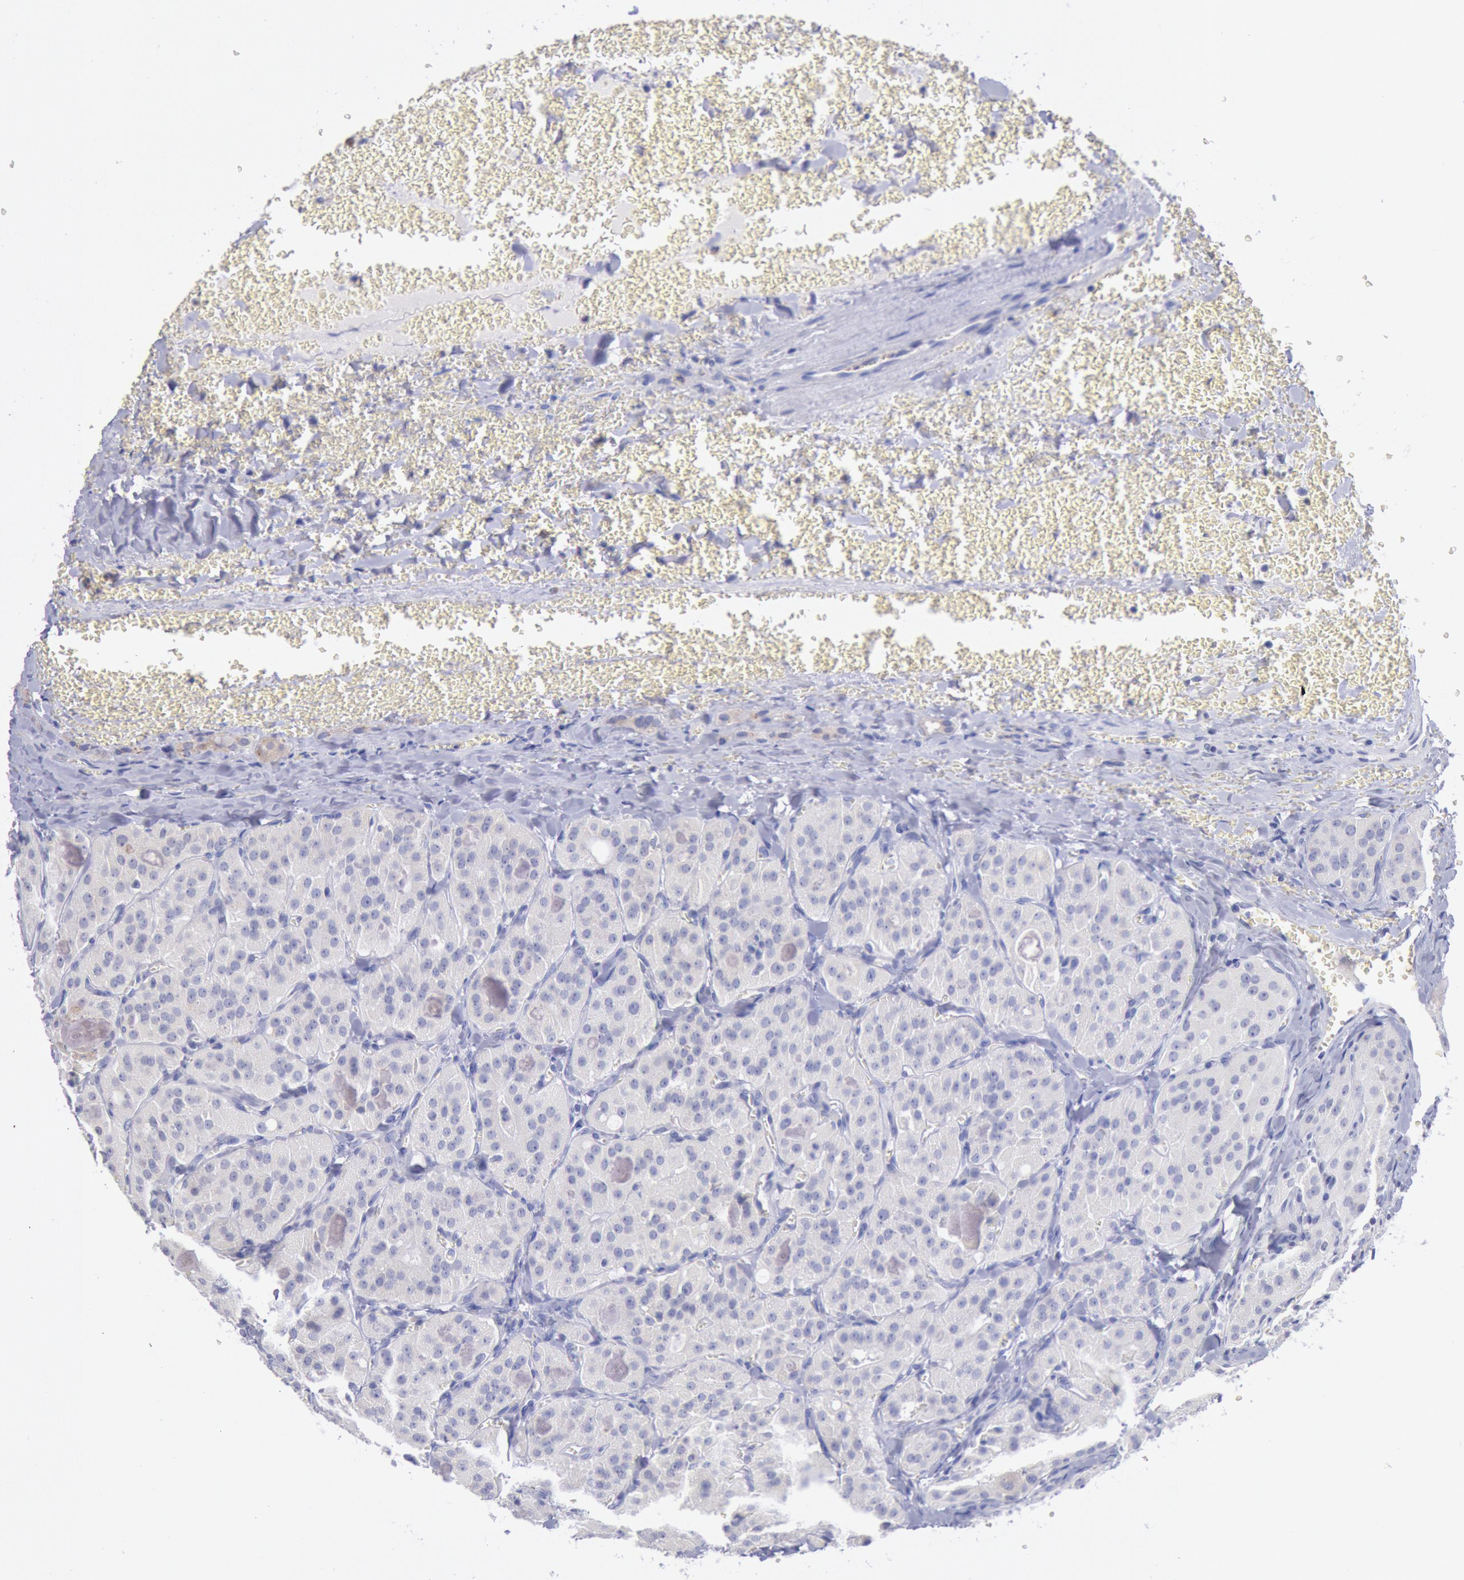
{"staining": {"intensity": "negative", "quantity": "none", "location": "none"}, "tissue": "thyroid cancer", "cell_type": "Tumor cells", "image_type": "cancer", "snomed": [{"axis": "morphology", "description": "Carcinoma, NOS"}, {"axis": "topography", "description": "Thyroid gland"}], "caption": "Tumor cells are negative for brown protein staining in carcinoma (thyroid). (DAB immunohistochemistry (IHC) visualized using brightfield microscopy, high magnification).", "gene": "GAL3ST1", "patient": {"sex": "male", "age": 76}}